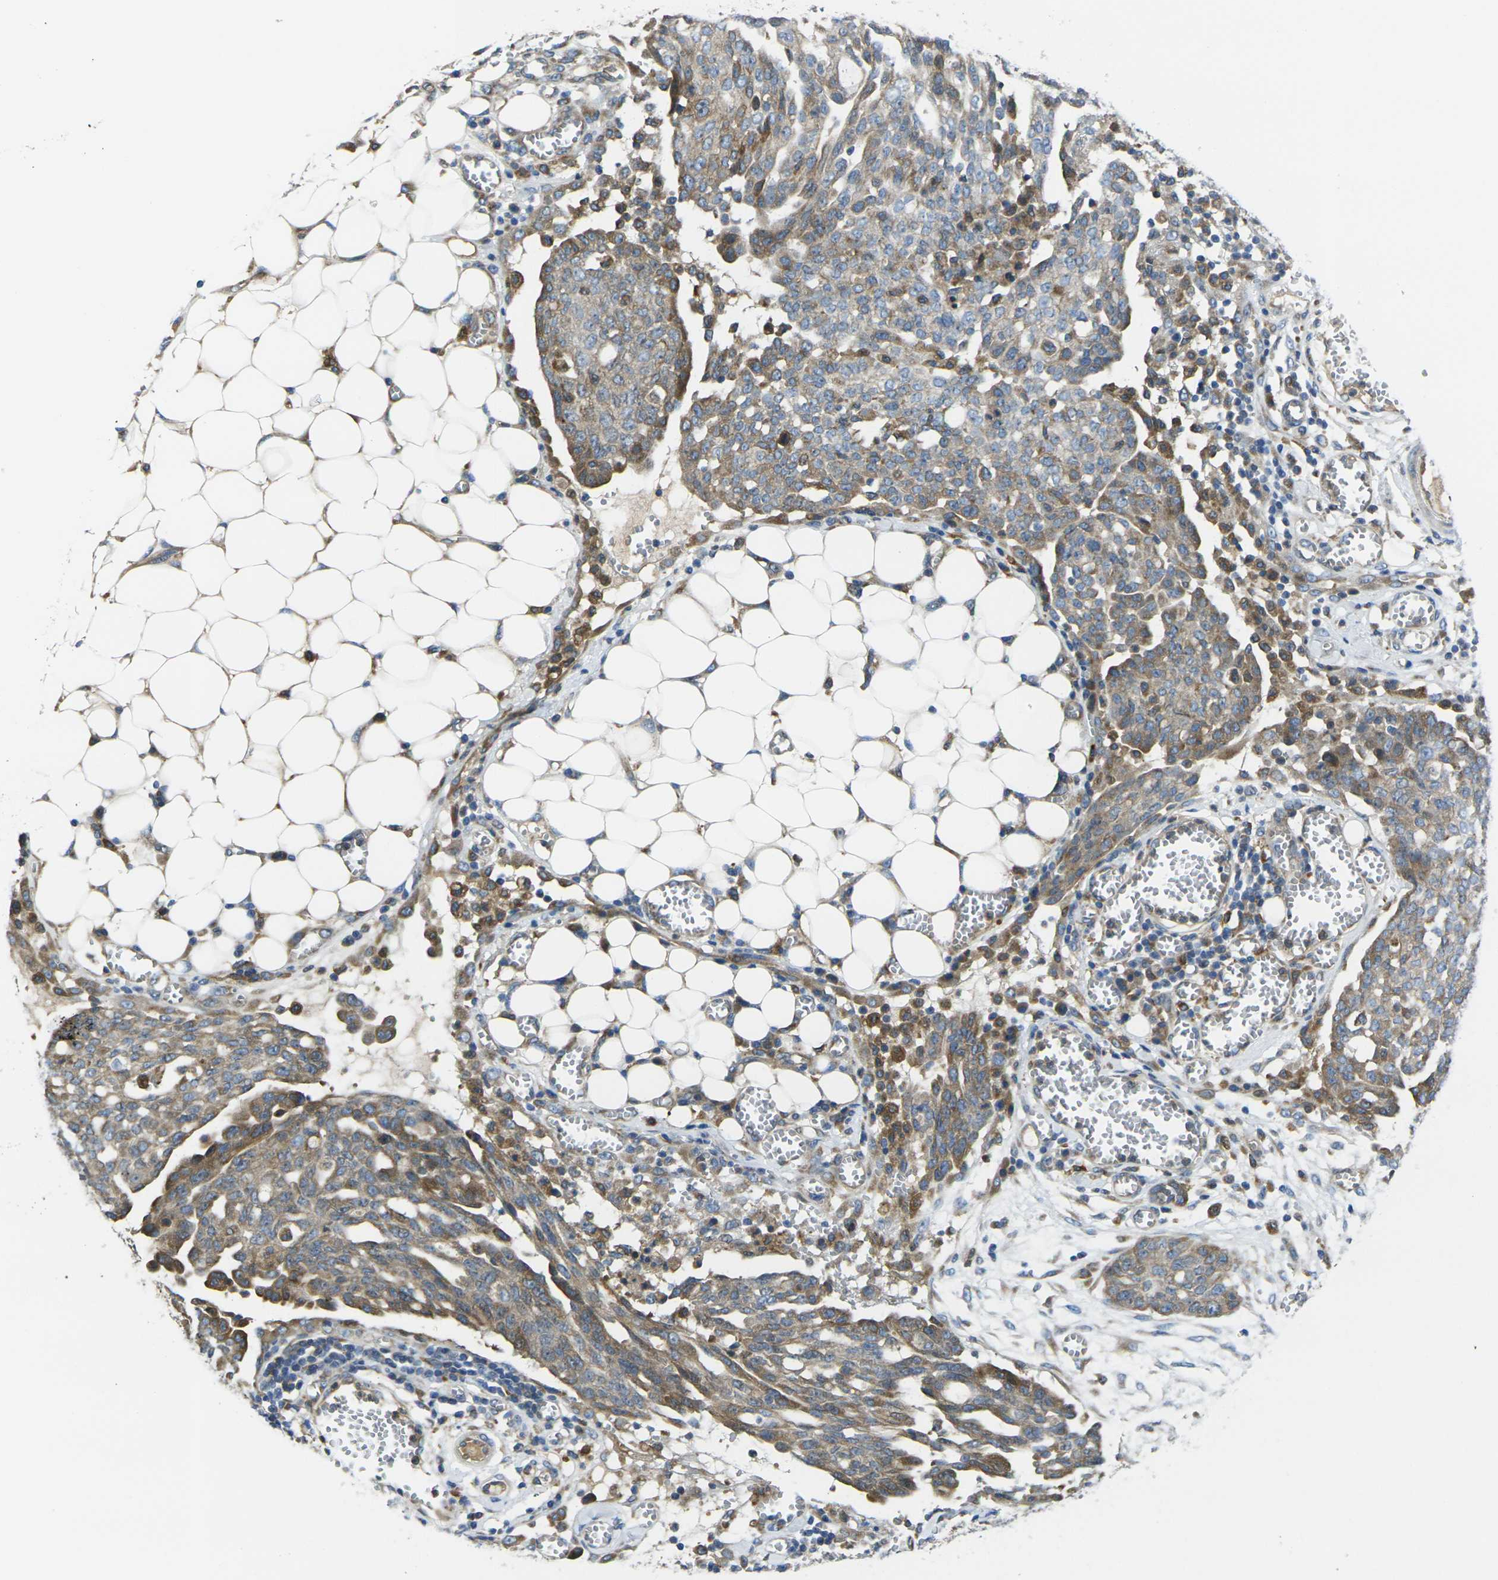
{"staining": {"intensity": "moderate", "quantity": "25%-75%", "location": "cytoplasmic/membranous"}, "tissue": "ovarian cancer", "cell_type": "Tumor cells", "image_type": "cancer", "snomed": [{"axis": "morphology", "description": "Cystadenocarcinoma, serous, NOS"}, {"axis": "topography", "description": "Soft tissue"}, {"axis": "topography", "description": "Ovary"}], "caption": "Ovarian serous cystadenocarcinoma was stained to show a protein in brown. There is medium levels of moderate cytoplasmic/membranous staining in approximately 25%-75% of tumor cells.", "gene": "FZD1", "patient": {"sex": "female", "age": 57}}